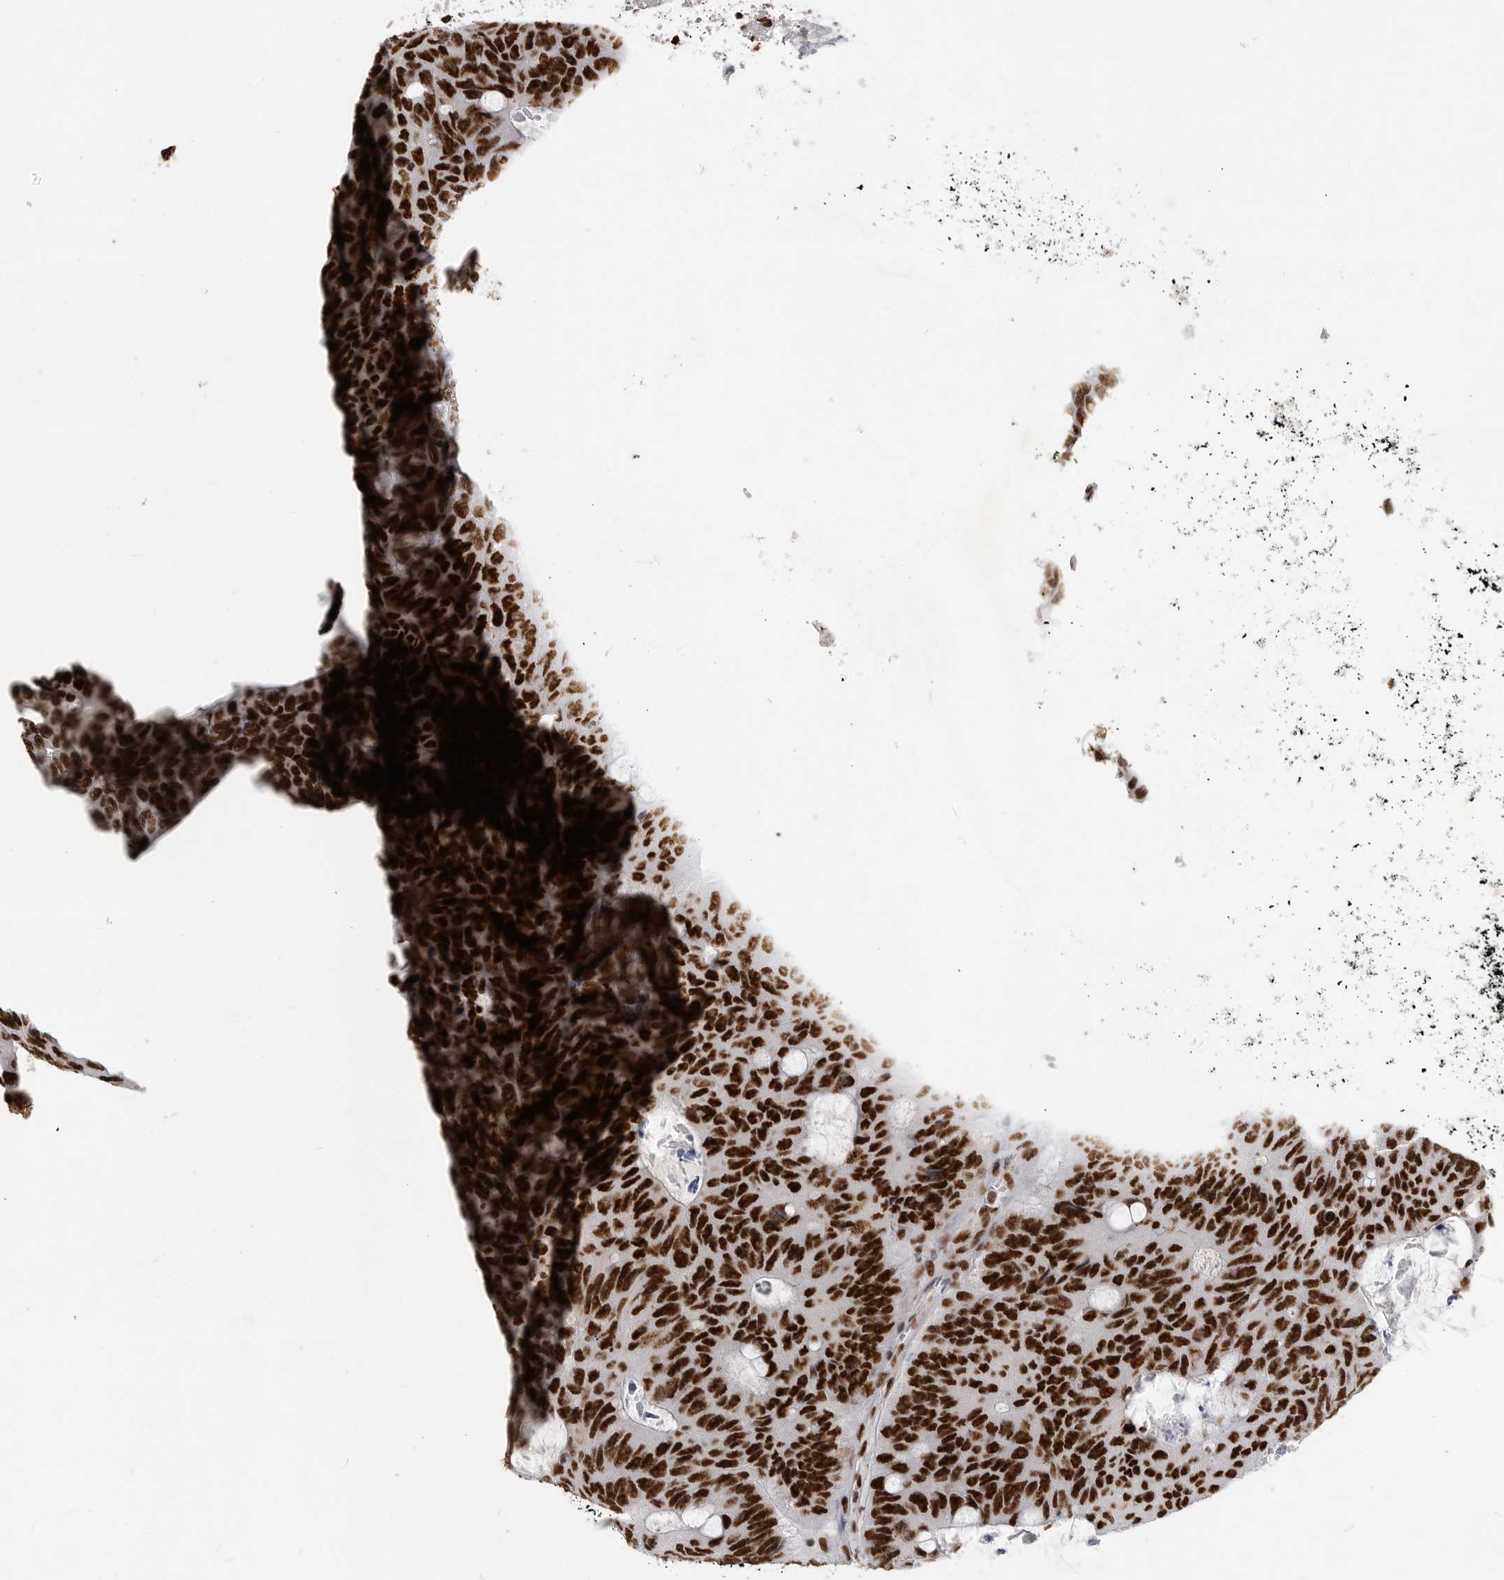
{"staining": {"intensity": "strong", "quantity": ">75%", "location": "nuclear"}, "tissue": "colorectal cancer", "cell_type": "Tumor cells", "image_type": "cancer", "snomed": [{"axis": "morphology", "description": "Adenocarcinoma, NOS"}, {"axis": "topography", "description": "Colon"}], "caption": "Colorectal cancer (adenocarcinoma) stained for a protein (brown) shows strong nuclear positive positivity in about >75% of tumor cells.", "gene": "BCLAF1", "patient": {"sex": "male", "age": 87}}